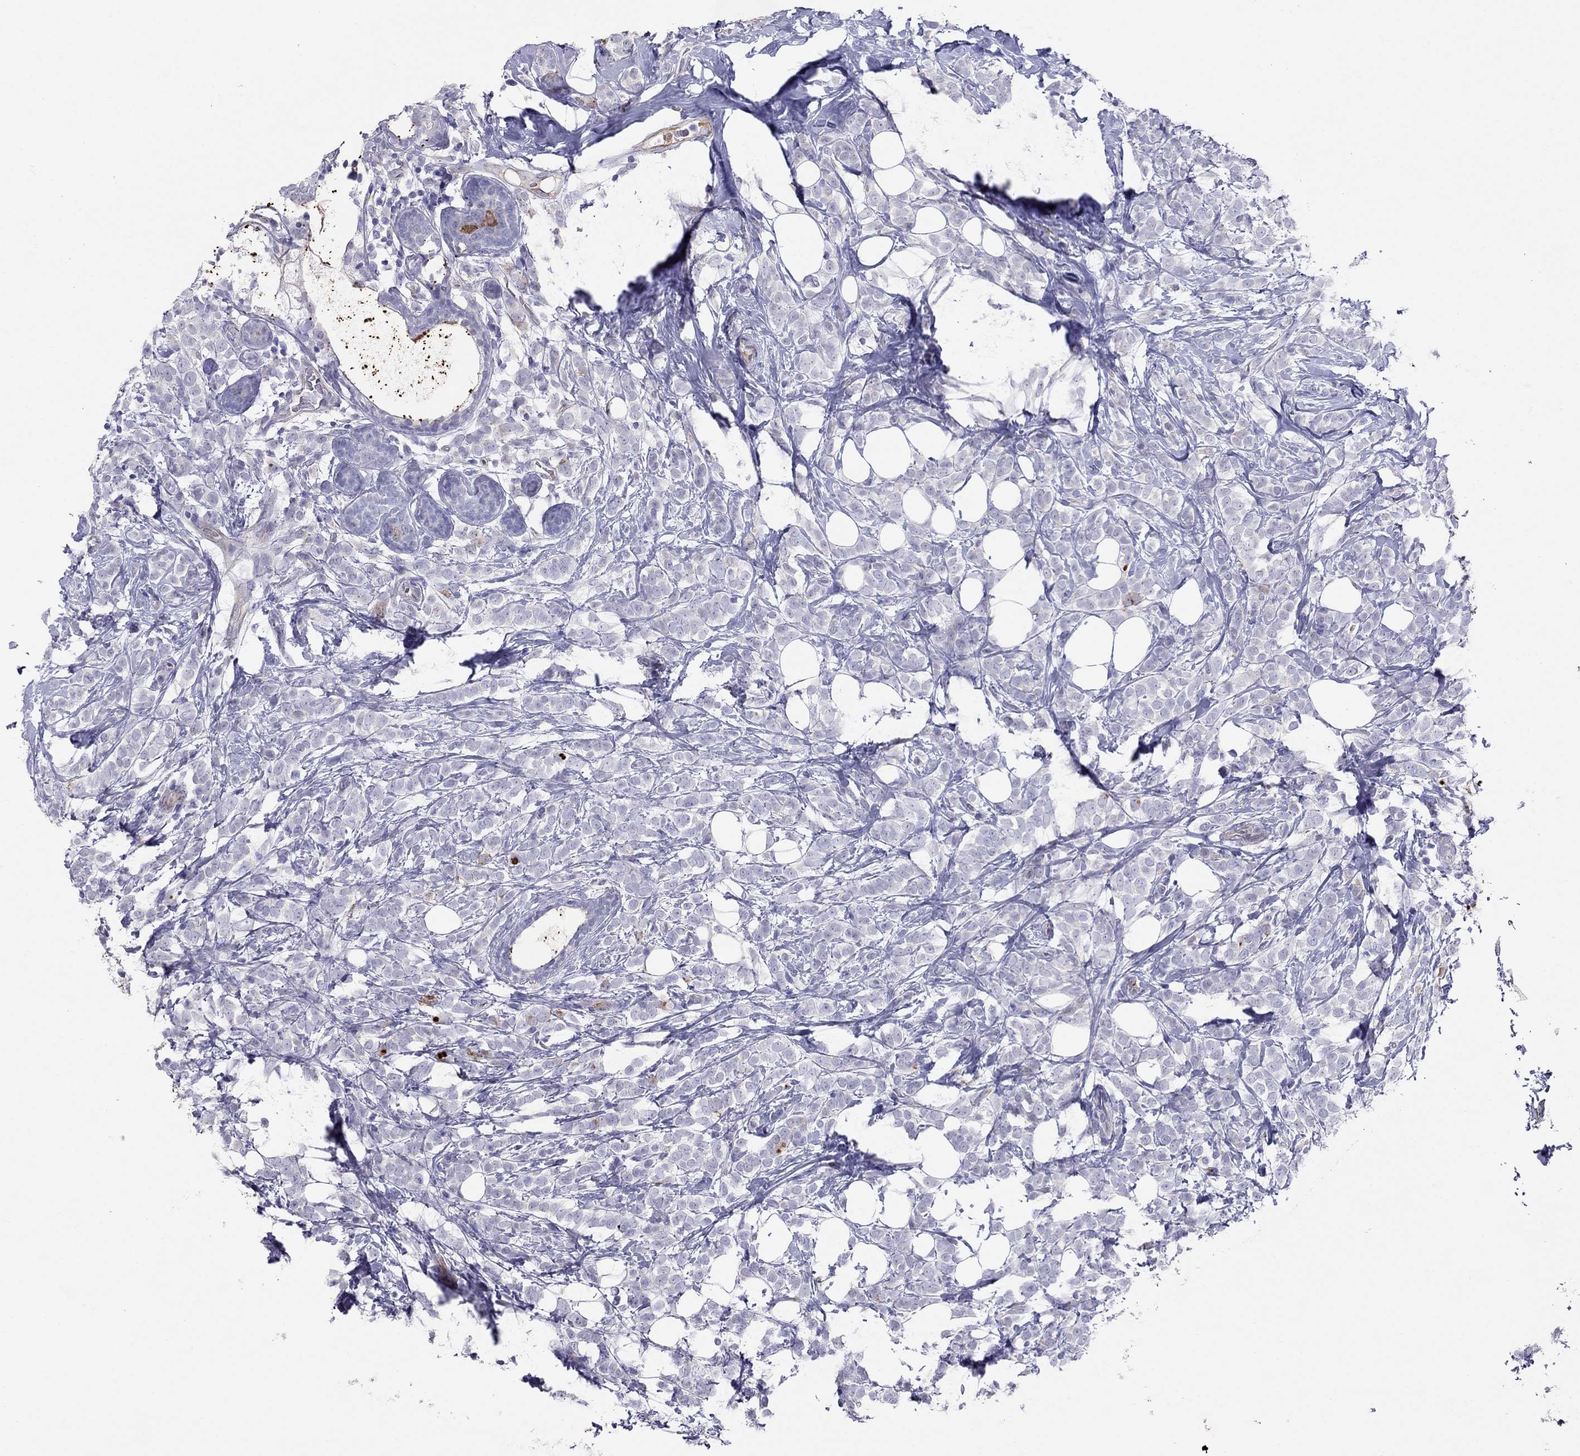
{"staining": {"intensity": "strong", "quantity": "<25%", "location": "cytoplasmic/membranous"}, "tissue": "breast cancer", "cell_type": "Tumor cells", "image_type": "cancer", "snomed": [{"axis": "morphology", "description": "Lobular carcinoma"}, {"axis": "topography", "description": "Breast"}], "caption": "Protein expression analysis of human lobular carcinoma (breast) reveals strong cytoplasmic/membranous expression in about <25% of tumor cells. The staining was performed using DAB to visualize the protein expression in brown, while the nuclei were stained in blue with hematoxylin (Magnification: 20x).", "gene": "SPINT4", "patient": {"sex": "female", "age": 49}}